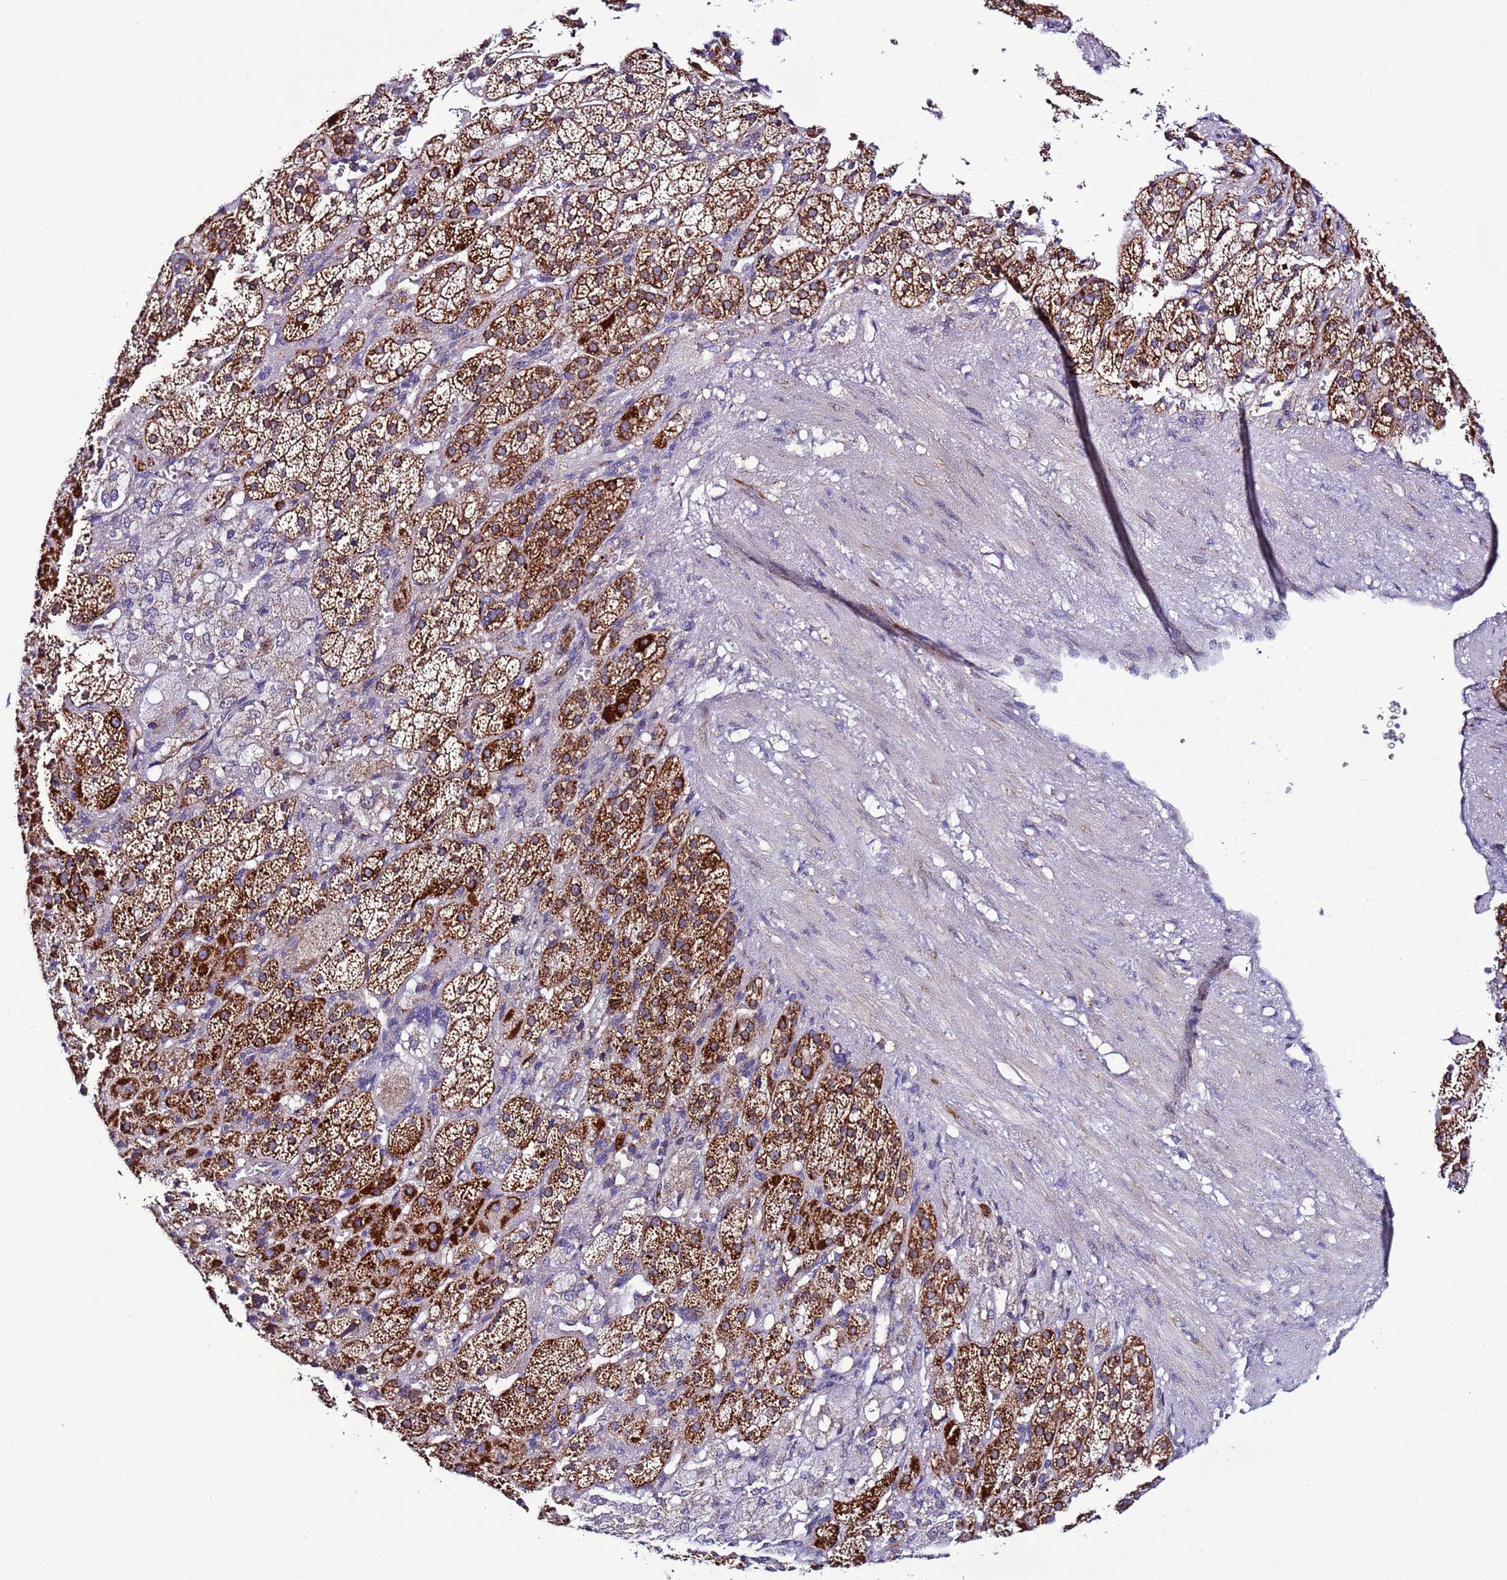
{"staining": {"intensity": "strong", "quantity": ">75%", "location": "cytoplasmic/membranous"}, "tissue": "adrenal gland", "cell_type": "Glandular cells", "image_type": "normal", "snomed": [{"axis": "morphology", "description": "Normal tissue, NOS"}, {"axis": "topography", "description": "Adrenal gland"}], "caption": "Immunohistochemistry (IHC) histopathology image of normal human adrenal gland stained for a protein (brown), which exhibits high levels of strong cytoplasmic/membranous staining in about >75% of glandular cells.", "gene": "UEVLD", "patient": {"sex": "female", "age": 57}}